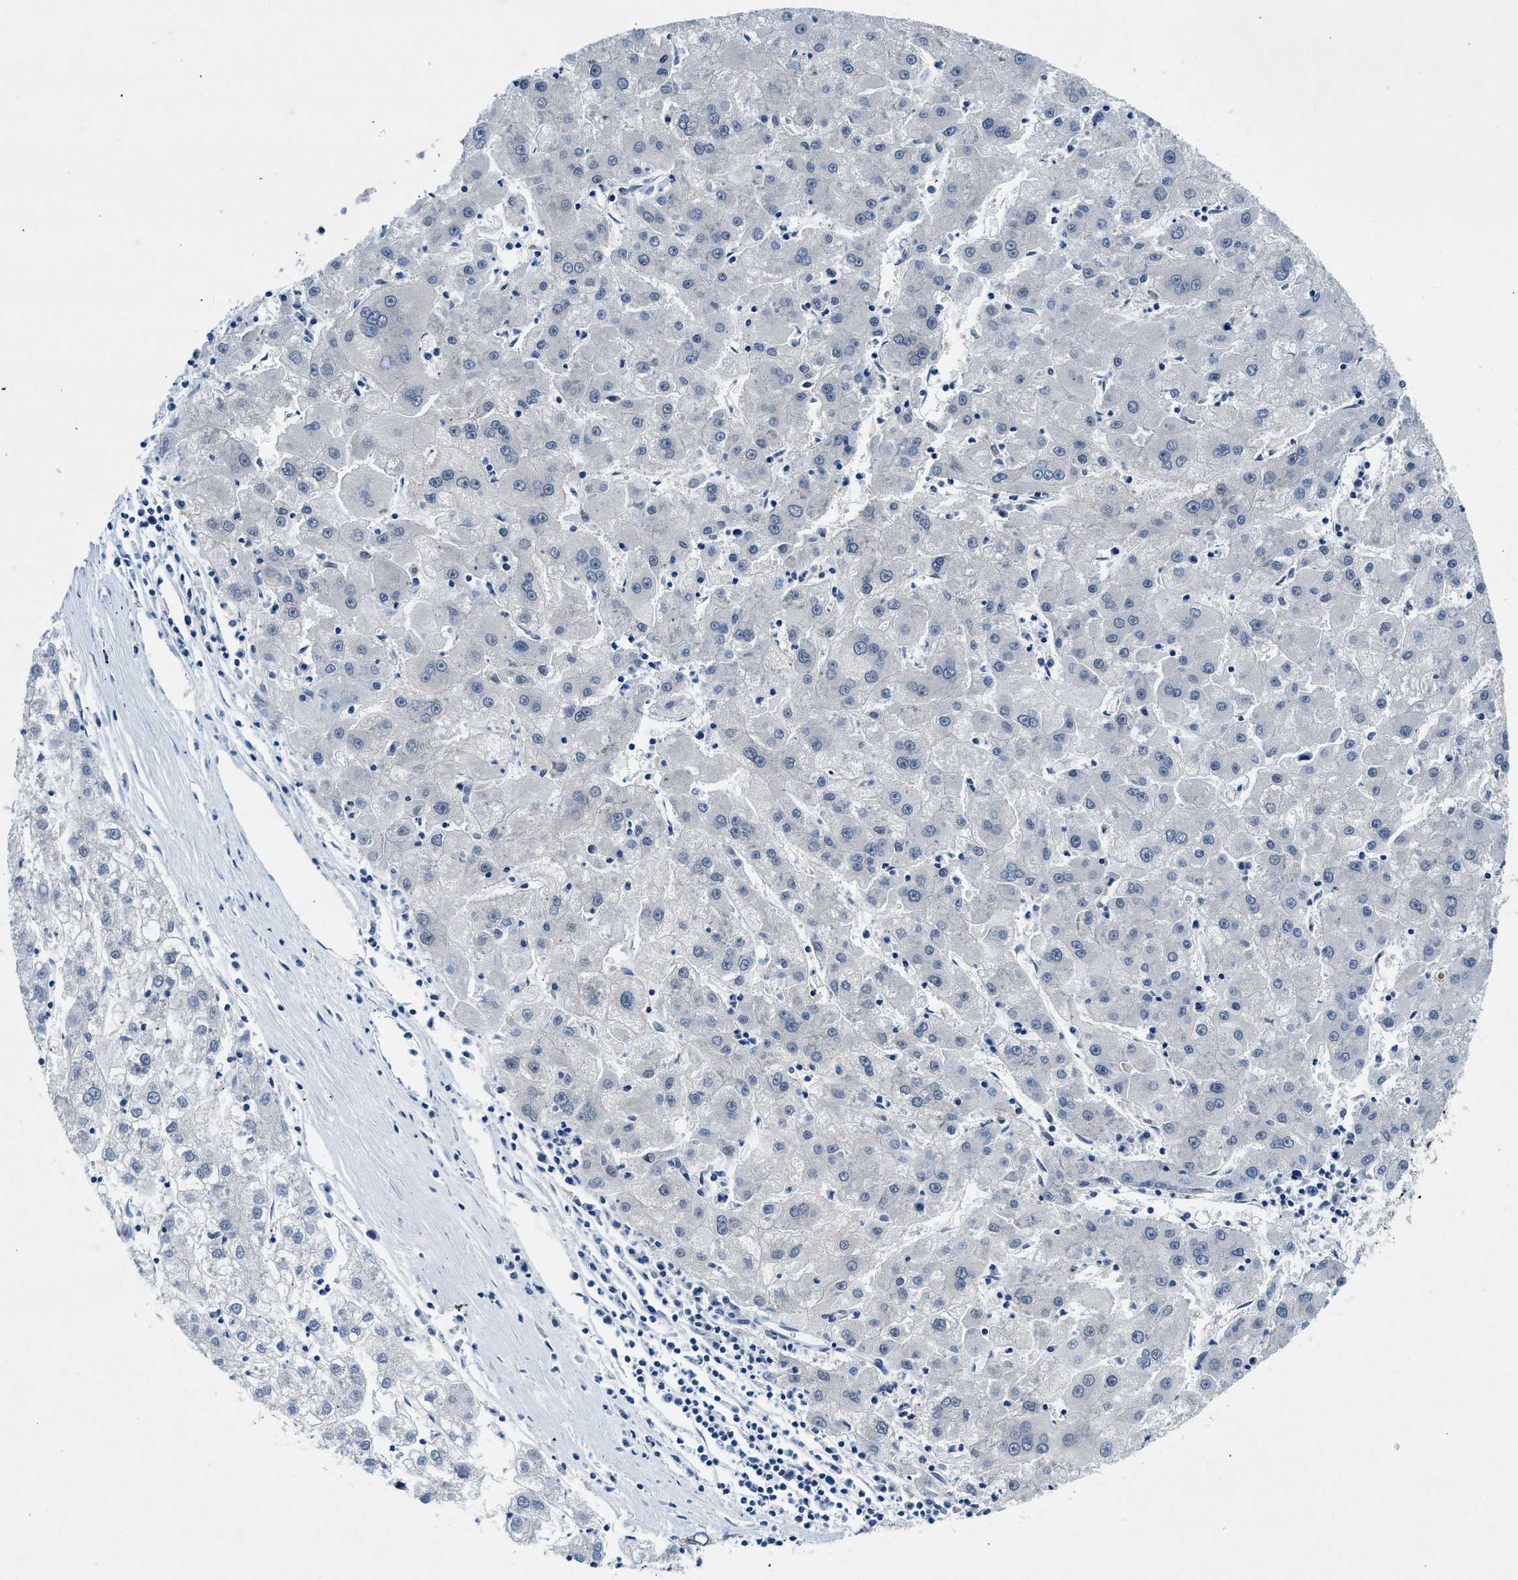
{"staining": {"intensity": "negative", "quantity": "none", "location": "none"}, "tissue": "liver cancer", "cell_type": "Tumor cells", "image_type": "cancer", "snomed": [{"axis": "morphology", "description": "Carcinoma, Hepatocellular, NOS"}, {"axis": "topography", "description": "Liver"}], "caption": "A photomicrograph of human liver cancer (hepatocellular carcinoma) is negative for staining in tumor cells.", "gene": "COPS2", "patient": {"sex": "male", "age": 72}}